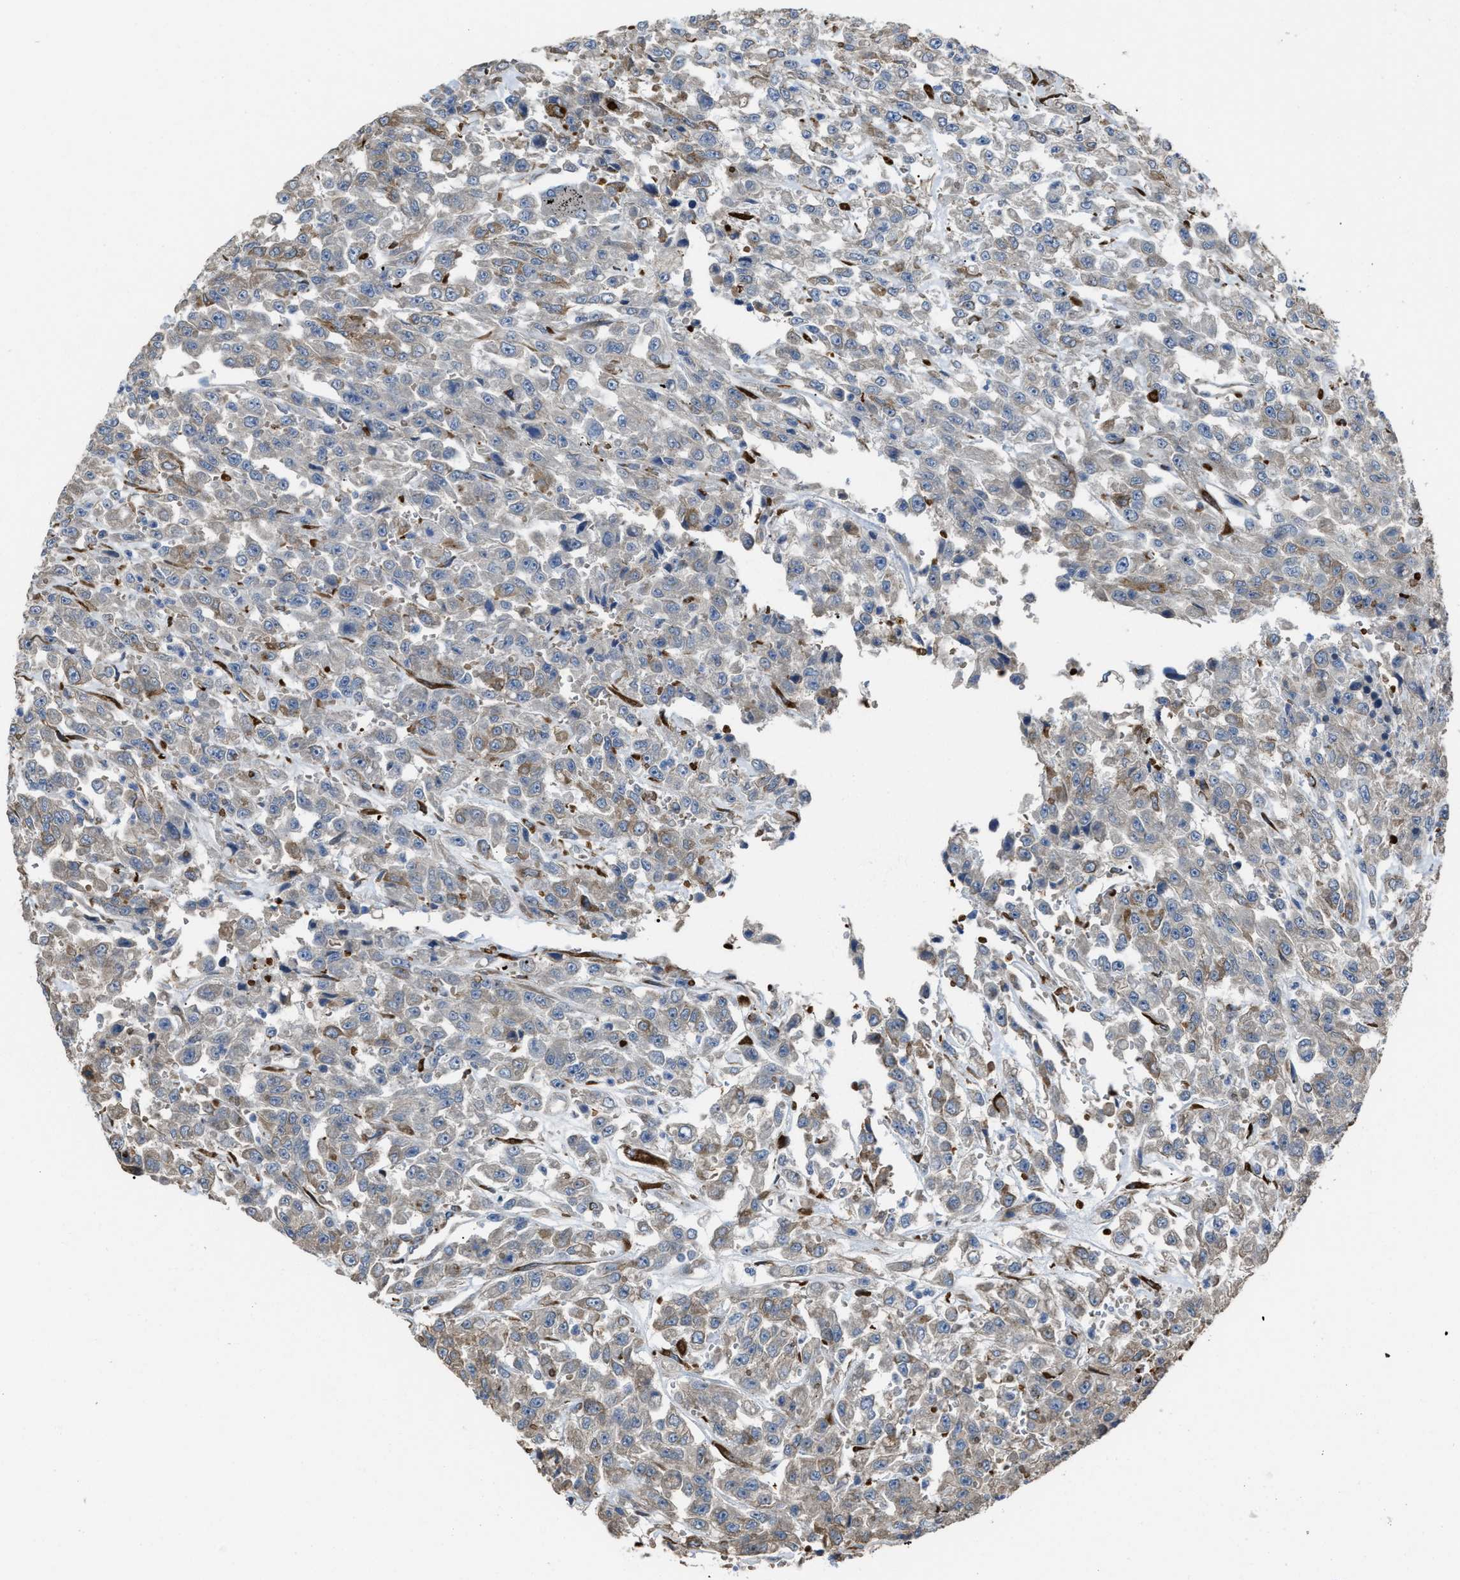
{"staining": {"intensity": "moderate", "quantity": "<25%", "location": "cytoplasmic/membranous"}, "tissue": "urothelial cancer", "cell_type": "Tumor cells", "image_type": "cancer", "snomed": [{"axis": "morphology", "description": "Urothelial carcinoma, High grade"}, {"axis": "topography", "description": "Urinary bladder"}], "caption": "Moderate cytoplasmic/membranous positivity is seen in approximately <25% of tumor cells in high-grade urothelial carcinoma. Ihc stains the protein of interest in brown and the nuclei are stained blue.", "gene": "SELENOM", "patient": {"sex": "male", "age": 46}}